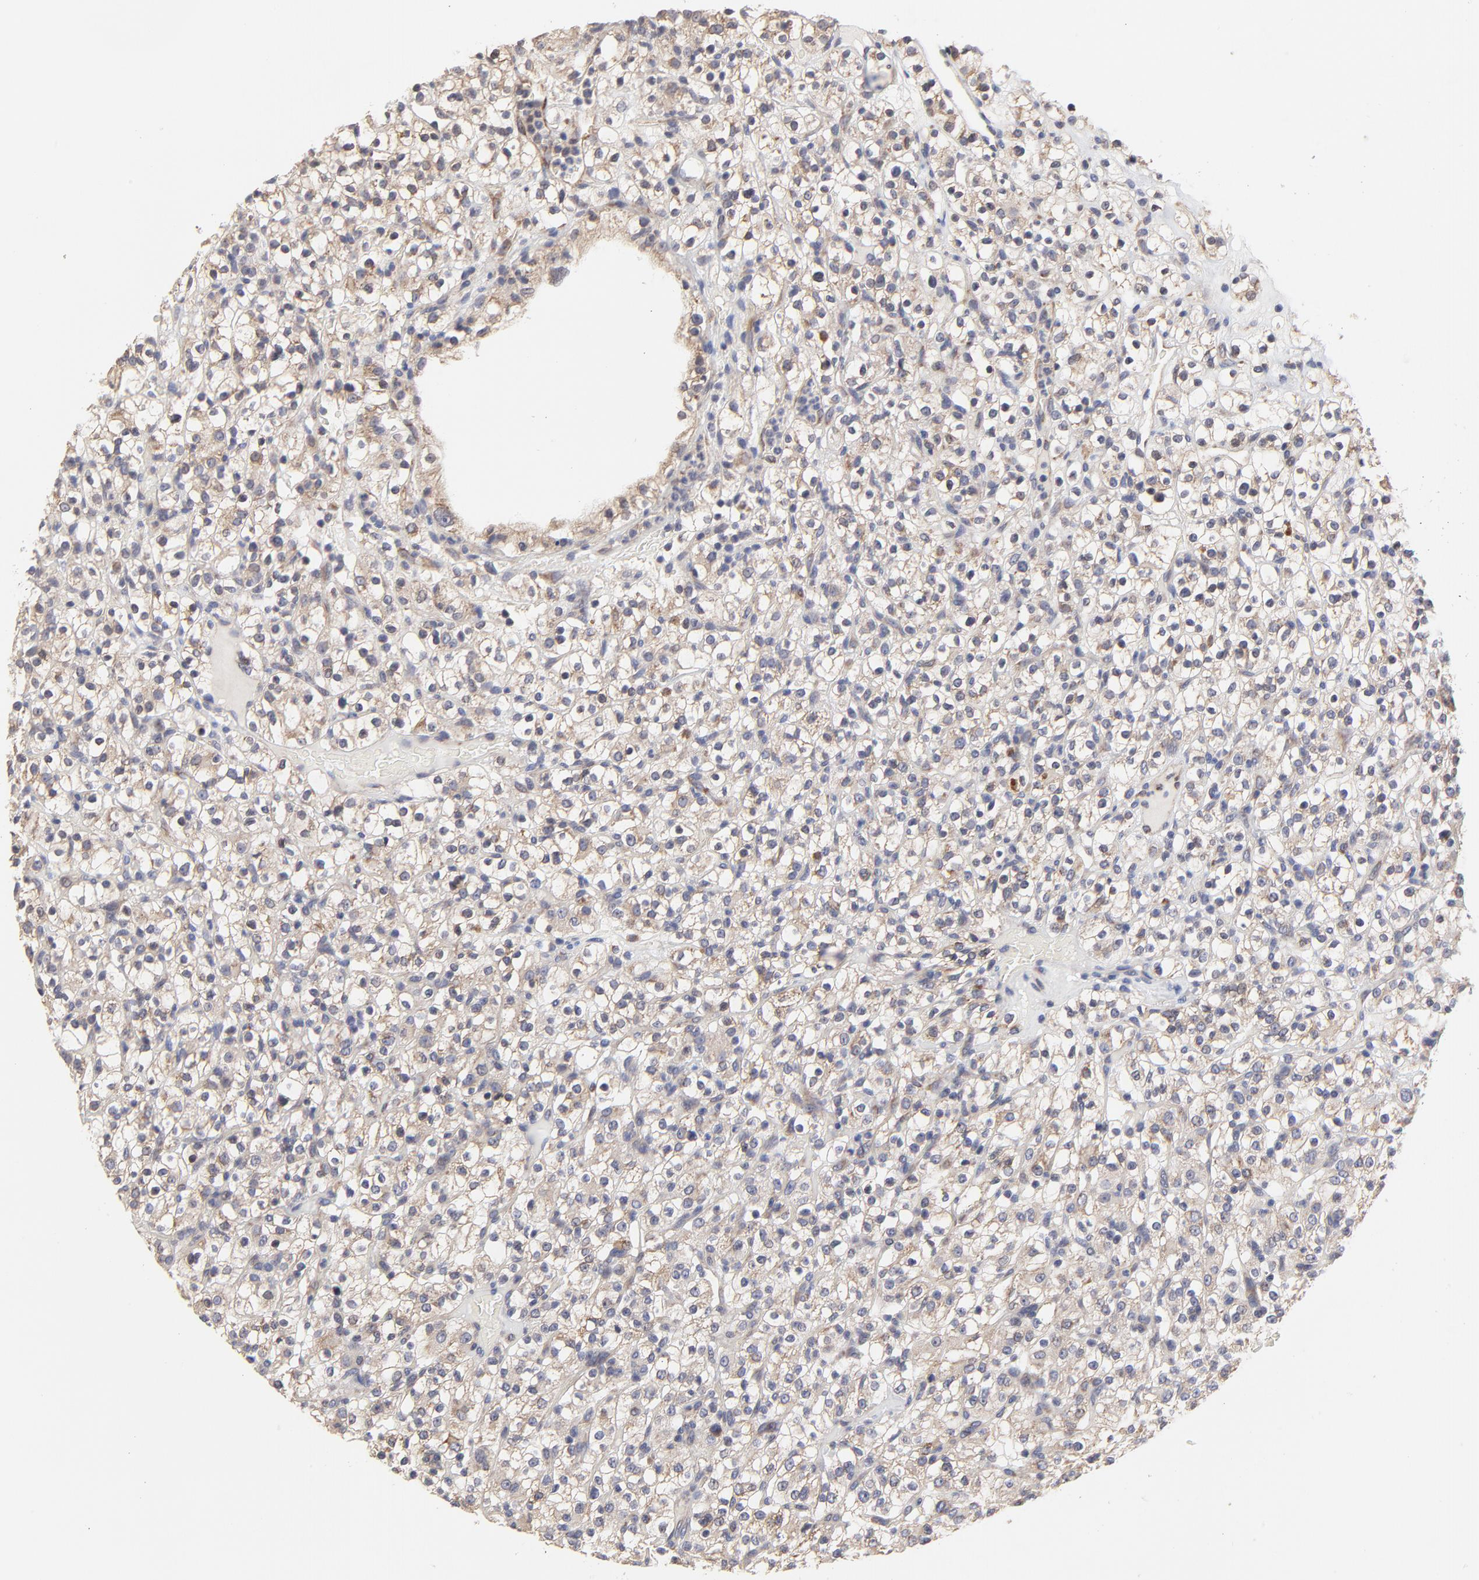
{"staining": {"intensity": "negative", "quantity": "none", "location": "none"}, "tissue": "renal cancer", "cell_type": "Tumor cells", "image_type": "cancer", "snomed": [{"axis": "morphology", "description": "Normal tissue, NOS"}, {"axis": "morphology", "description": "Adenocarcinoma, NOS"}, {"axis": "topography", "description": "Kidney"}], "caption": "Immunohistochemical staining of renal cancer (adenocarcinoma) shows no significant expression in tumor cells.", "gene": "ZNF550", "patient": {"sex": "female", "age": 72}}